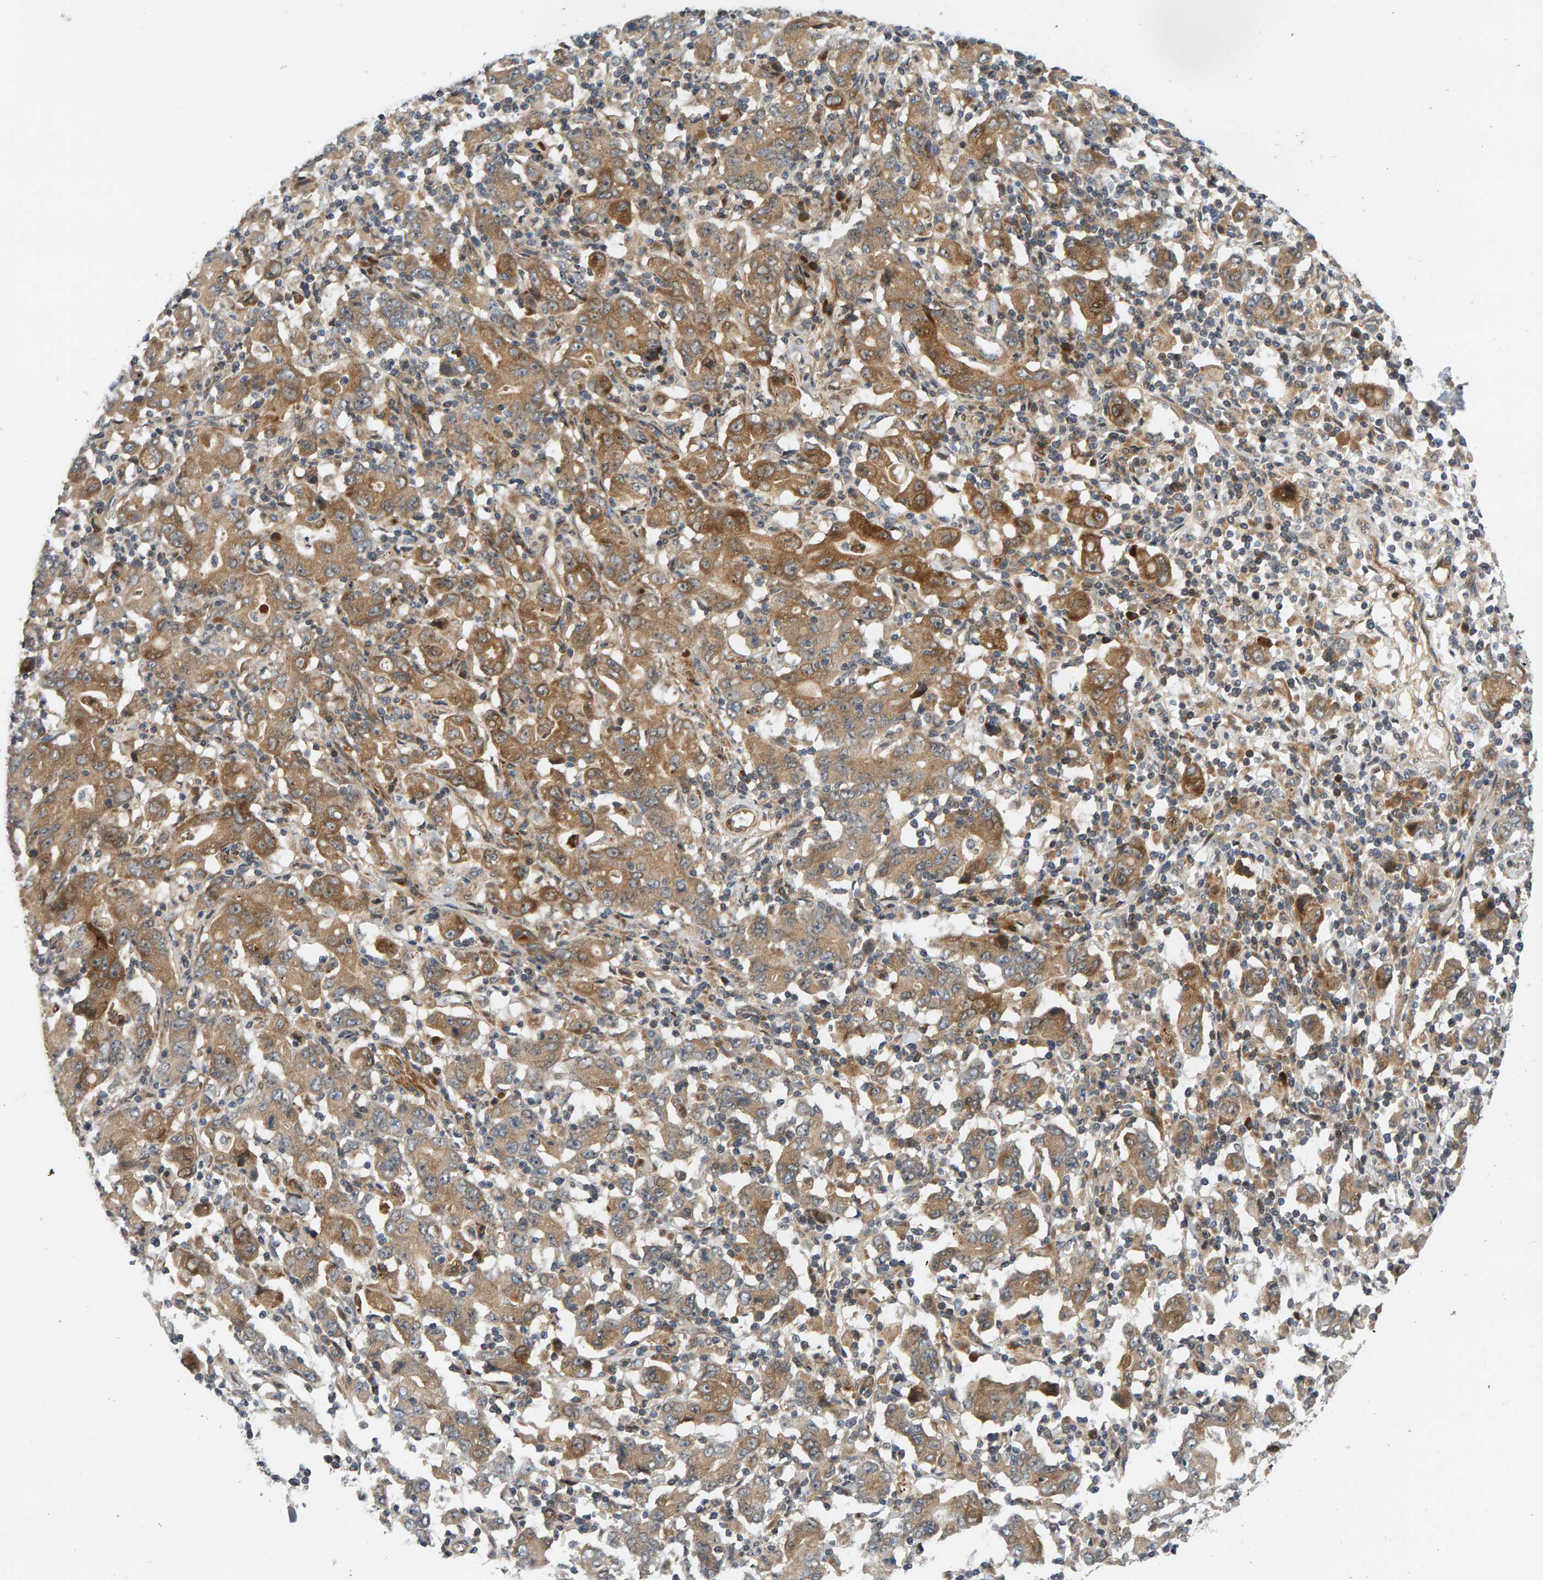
{"staining": {"intensity": "moderate", "quantity": ">75%", "location": "cytoplasmic/membranous"}, "tissue": "stomach cancer", "cell_type": "Tumor cells", "image_type": "cancer", "snomed": [{"axis": "morphology", "description": "Adenocarcinoma, NOS"}, {"axis": "topography", "description": "Stomach, upper"}], "caption": "A histopathology image showing moderate cytoplasmic/membranous positivity in about >75% of tumor cells in stomach adenocarcinoma, as visualized by brown immunohistochemical staining.", "gene": "BAHCC1", "patient": {"sex": "male", "age": 69}}